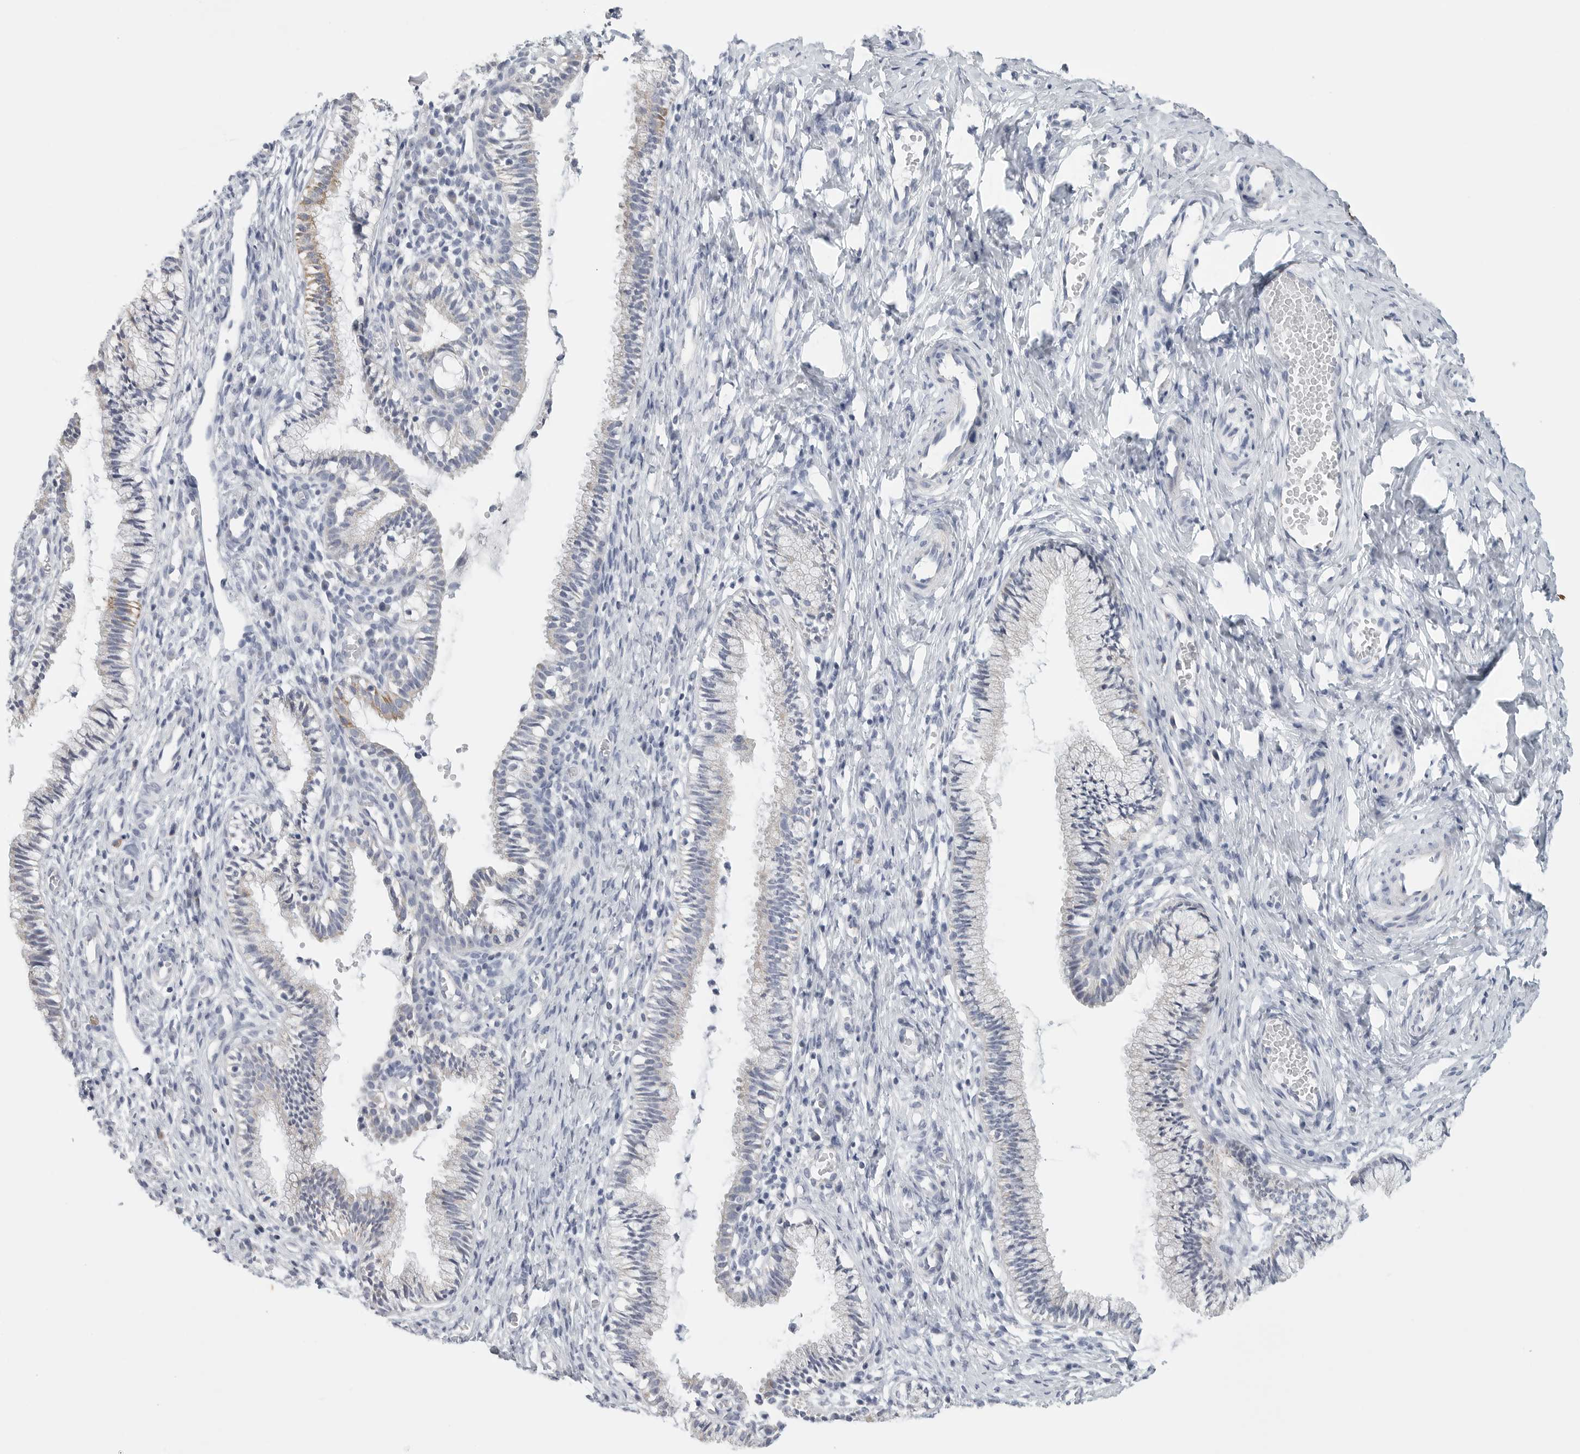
{"staining": {"intensity": "negative", "quantity": "none", "location": "none"}, "tissue": "cervix", "cell_type": "Glandular cells", "image_type": "normal", "snomed": [{"axis": "morphology", "description": "Normal tissue, NOS"}, {"axis": "topography", "description": "Cervix"}], "caption": "Immunohistochemical staining of benign cervix shows no significant positivity in glandular cells. (DAB (3,3'-diaminobenzidine) immunohistochemistry visualized using brightfield microscopy, high magnification).", "gene": "TNR", "patient": {"sex": "female", "age": 27}}